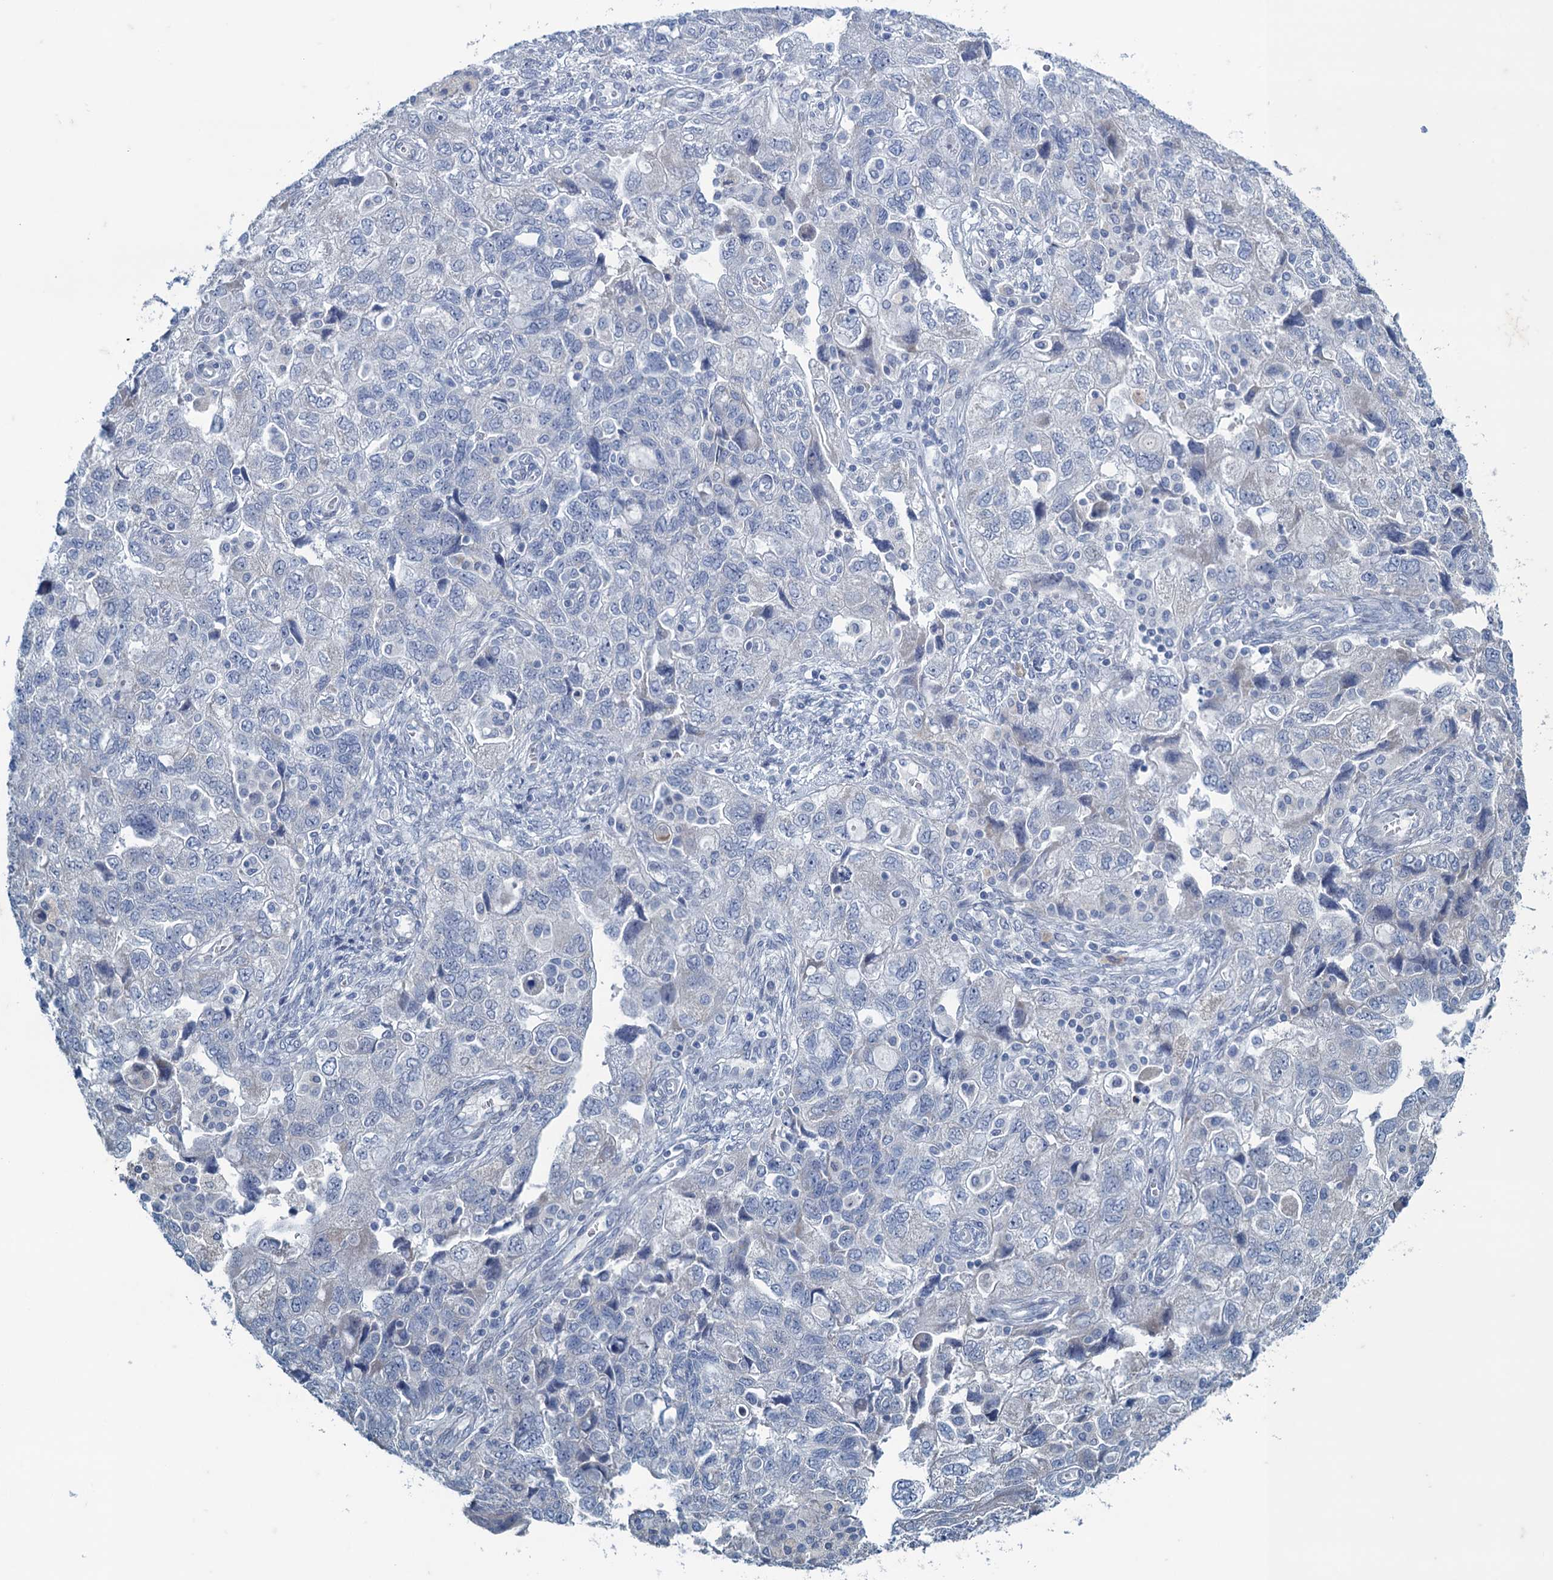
{"staining": {"intensity": "negative", "quantity": "none", "location": "none"}, "tissue": "ovarian cancer", "cell_type": "Tumor cells", "image_type": "cancer", "snomed": [{"axis": "morphology", "description": "Carcinoma, NOS"}, {"axis": "morphology", "description": "Cystadenocarcinoma, serous, NOS"}, {"axis": "topography", "description": "Ovary"}], "caption": "DAB (3,3'-diaminobenzidine) immunohistochemical staining of ovarian serous cystadenocarcinoma reveals no significant expression in tumor cells.", "gene": "MAP1LC3A", "patient": {"sex": "female", "age": 69}}